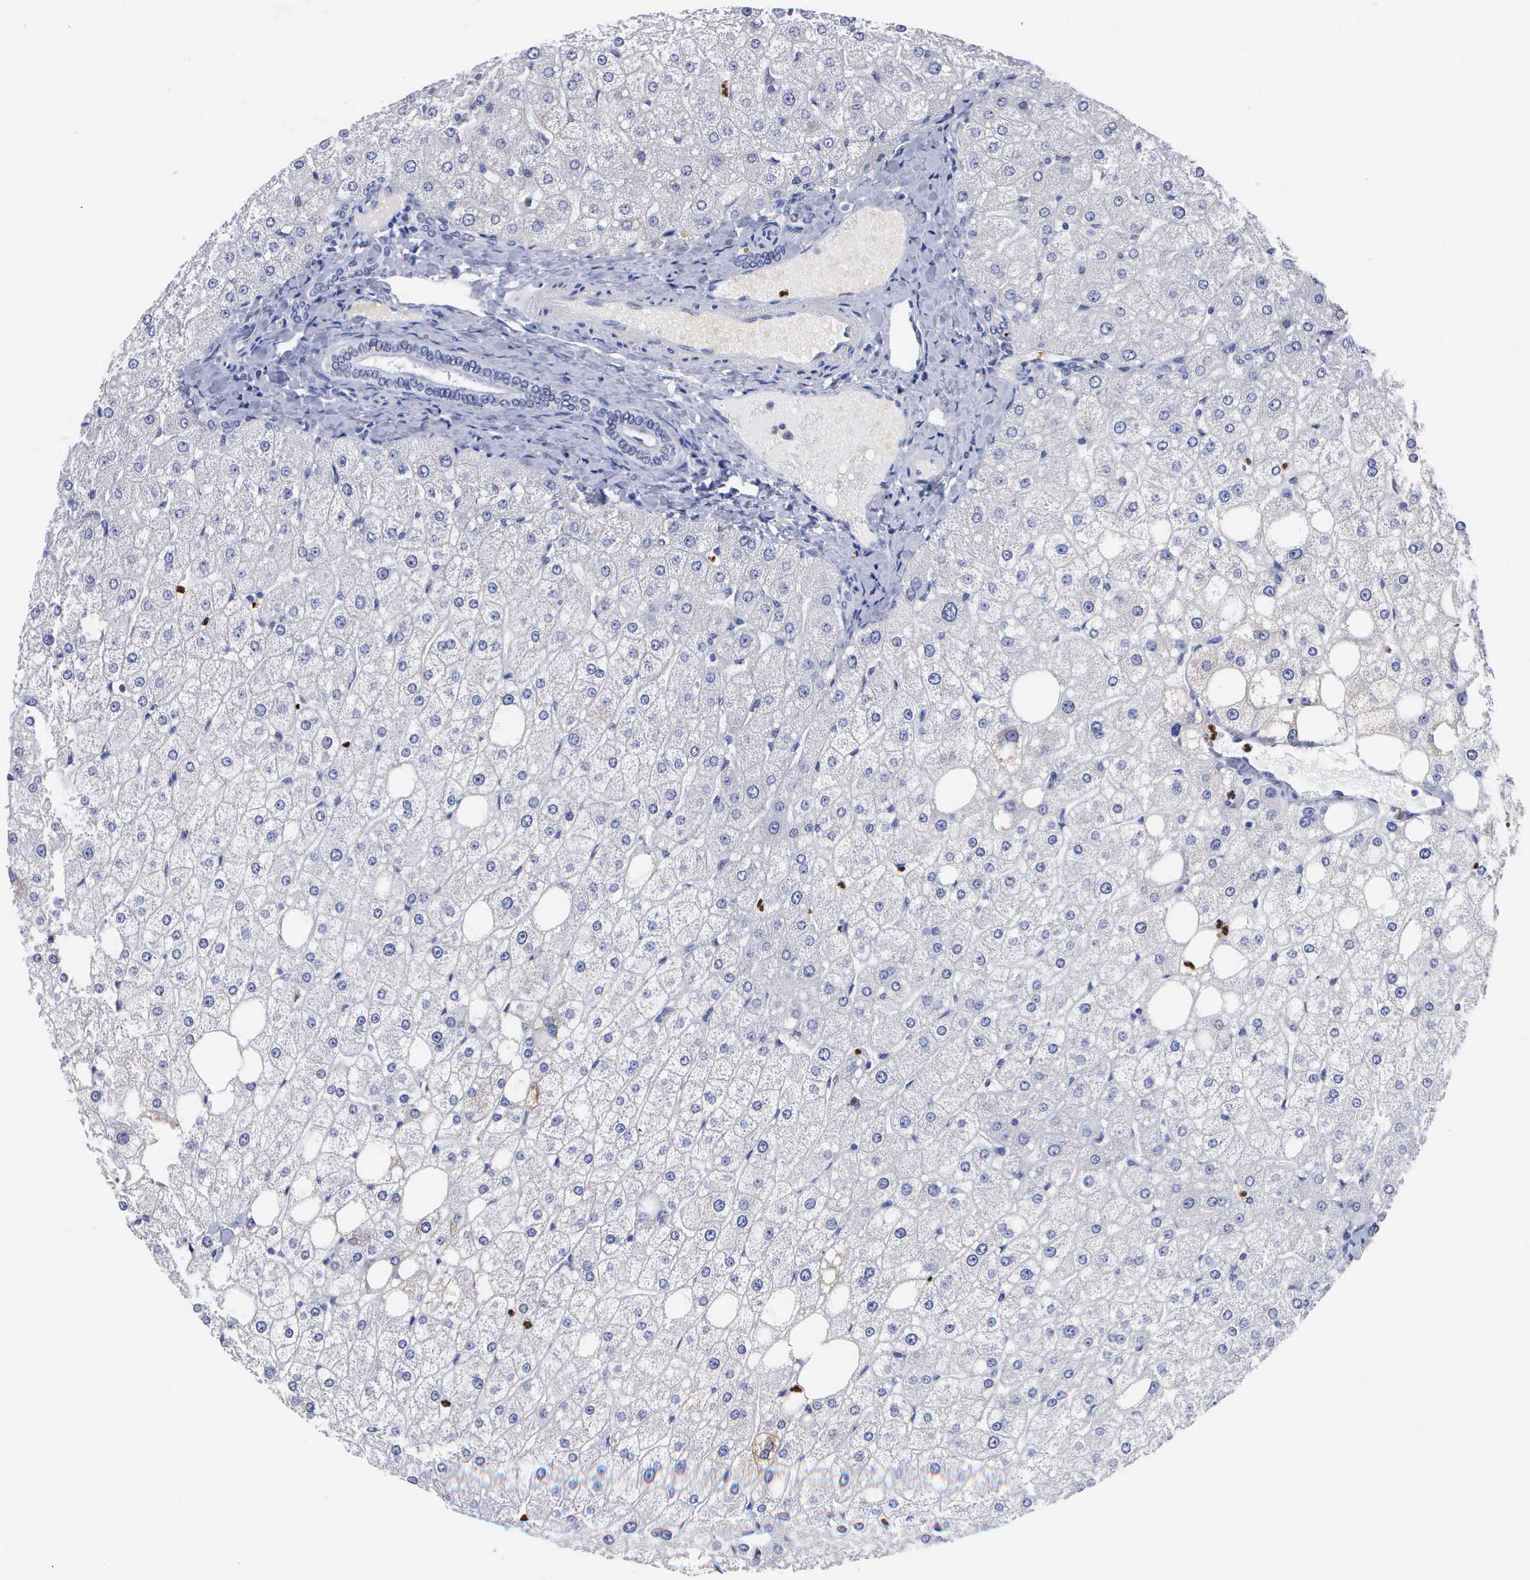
{"staining": {"intensity": "negative", "quantity": "none", "location": "none"}, "tissue": "liver", "cell_type": "Cholangiocytes", "image_type": "normal", "snomed": [{"axis": "morphology", "description": "Normal tissue, NOS"}, {"axis": "topography", "description": "Liver"}], "caption": "Immunohistochemistry (IHC) image of normal liver: liver stained with DAB (3,3'-diaminobenzidine) exhibits no significant protein expression in cholangiocytes. (DAB IHC visualized using brightfield microscopy, high magnification).", "gene": "SPIN3", "patient": {"sex": "male", "age": 35}}